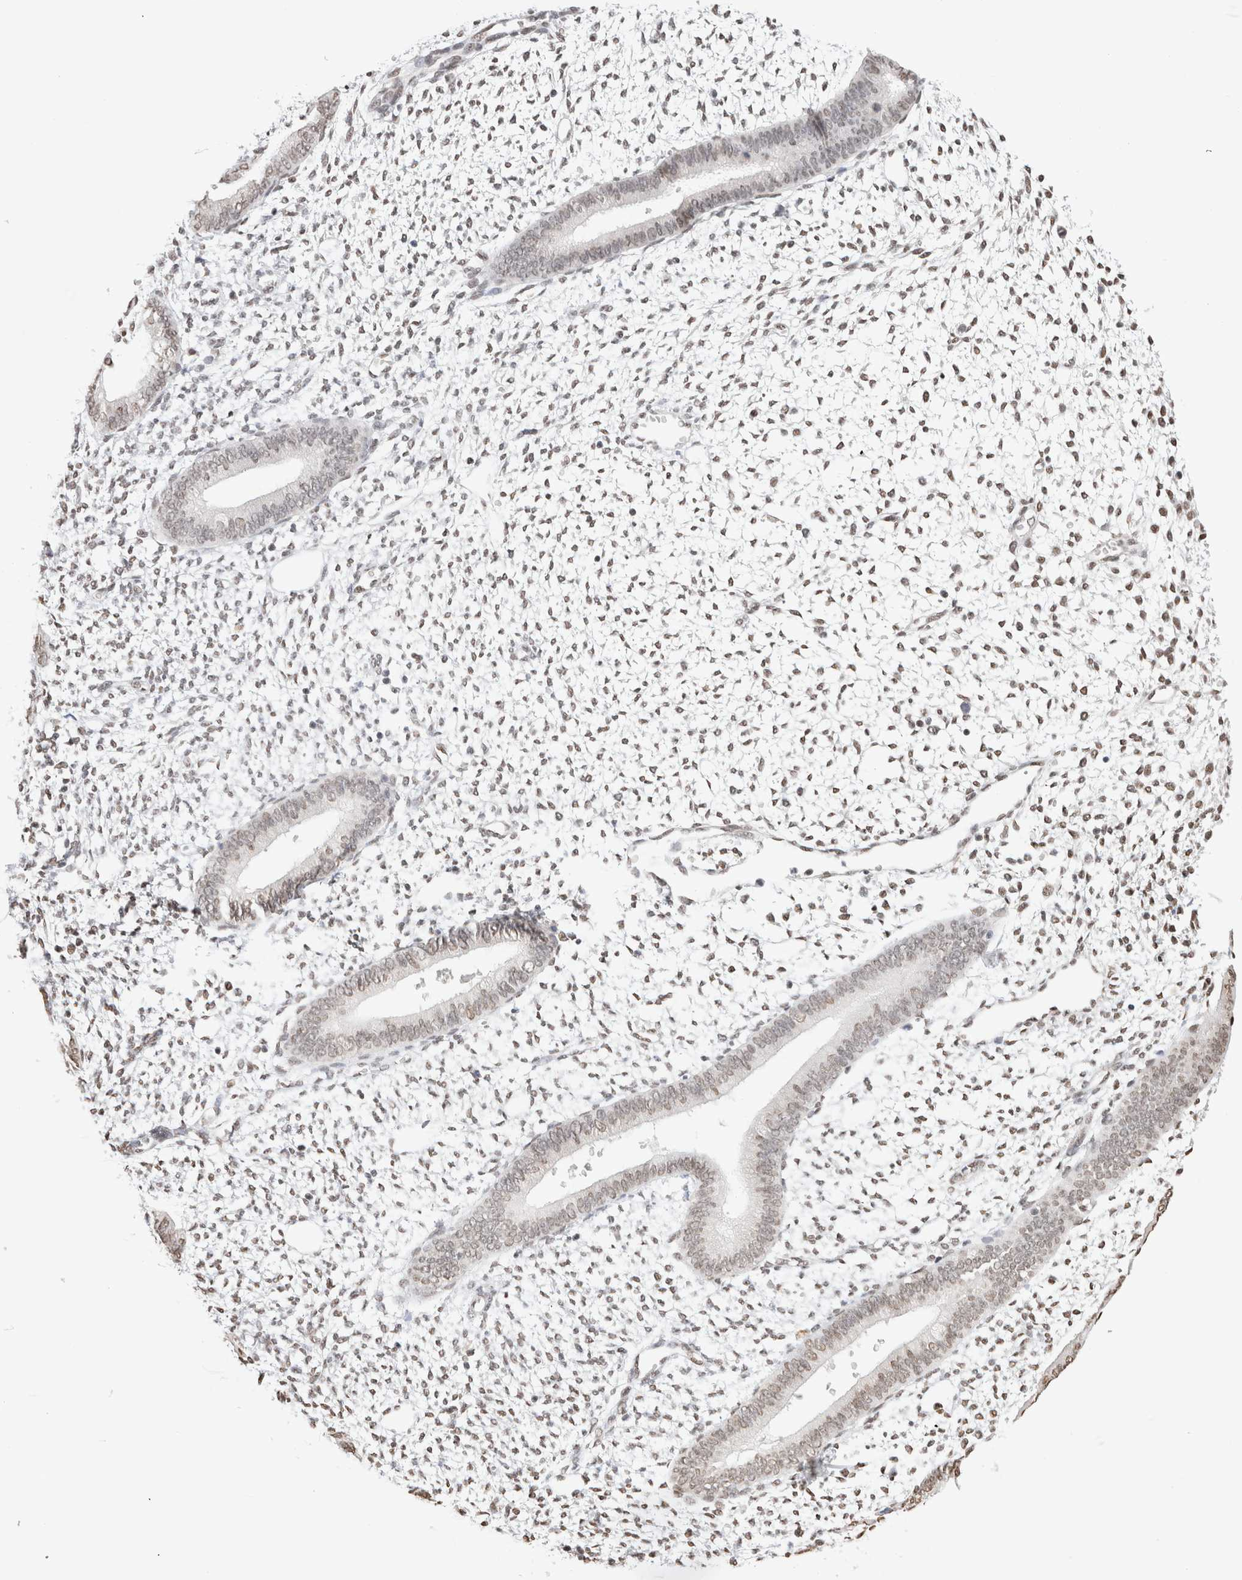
{"staining": {"intensity": "weak", "quantity": "25%-75%", "location": "nuclear"}, "tissue": "endometrium", "cell_type": "Cells in endometrial stroma", "image_type": "normal", "snomed": [{"axis": "morphology", "description": "Normal tissue, NOS"}, {"axis": "topography", "description": "Endometrium"}], "caption": "Immunohistochemistry (DAB (3,3'-diaminobenzidine)) staining of normal human endometrium exhibits weak nuclear protein staining in approximately 25%-75% of cells in endometrial stroma.", "gene": "SUPT3H", "patient": {"sex": "female", "age": 46}}